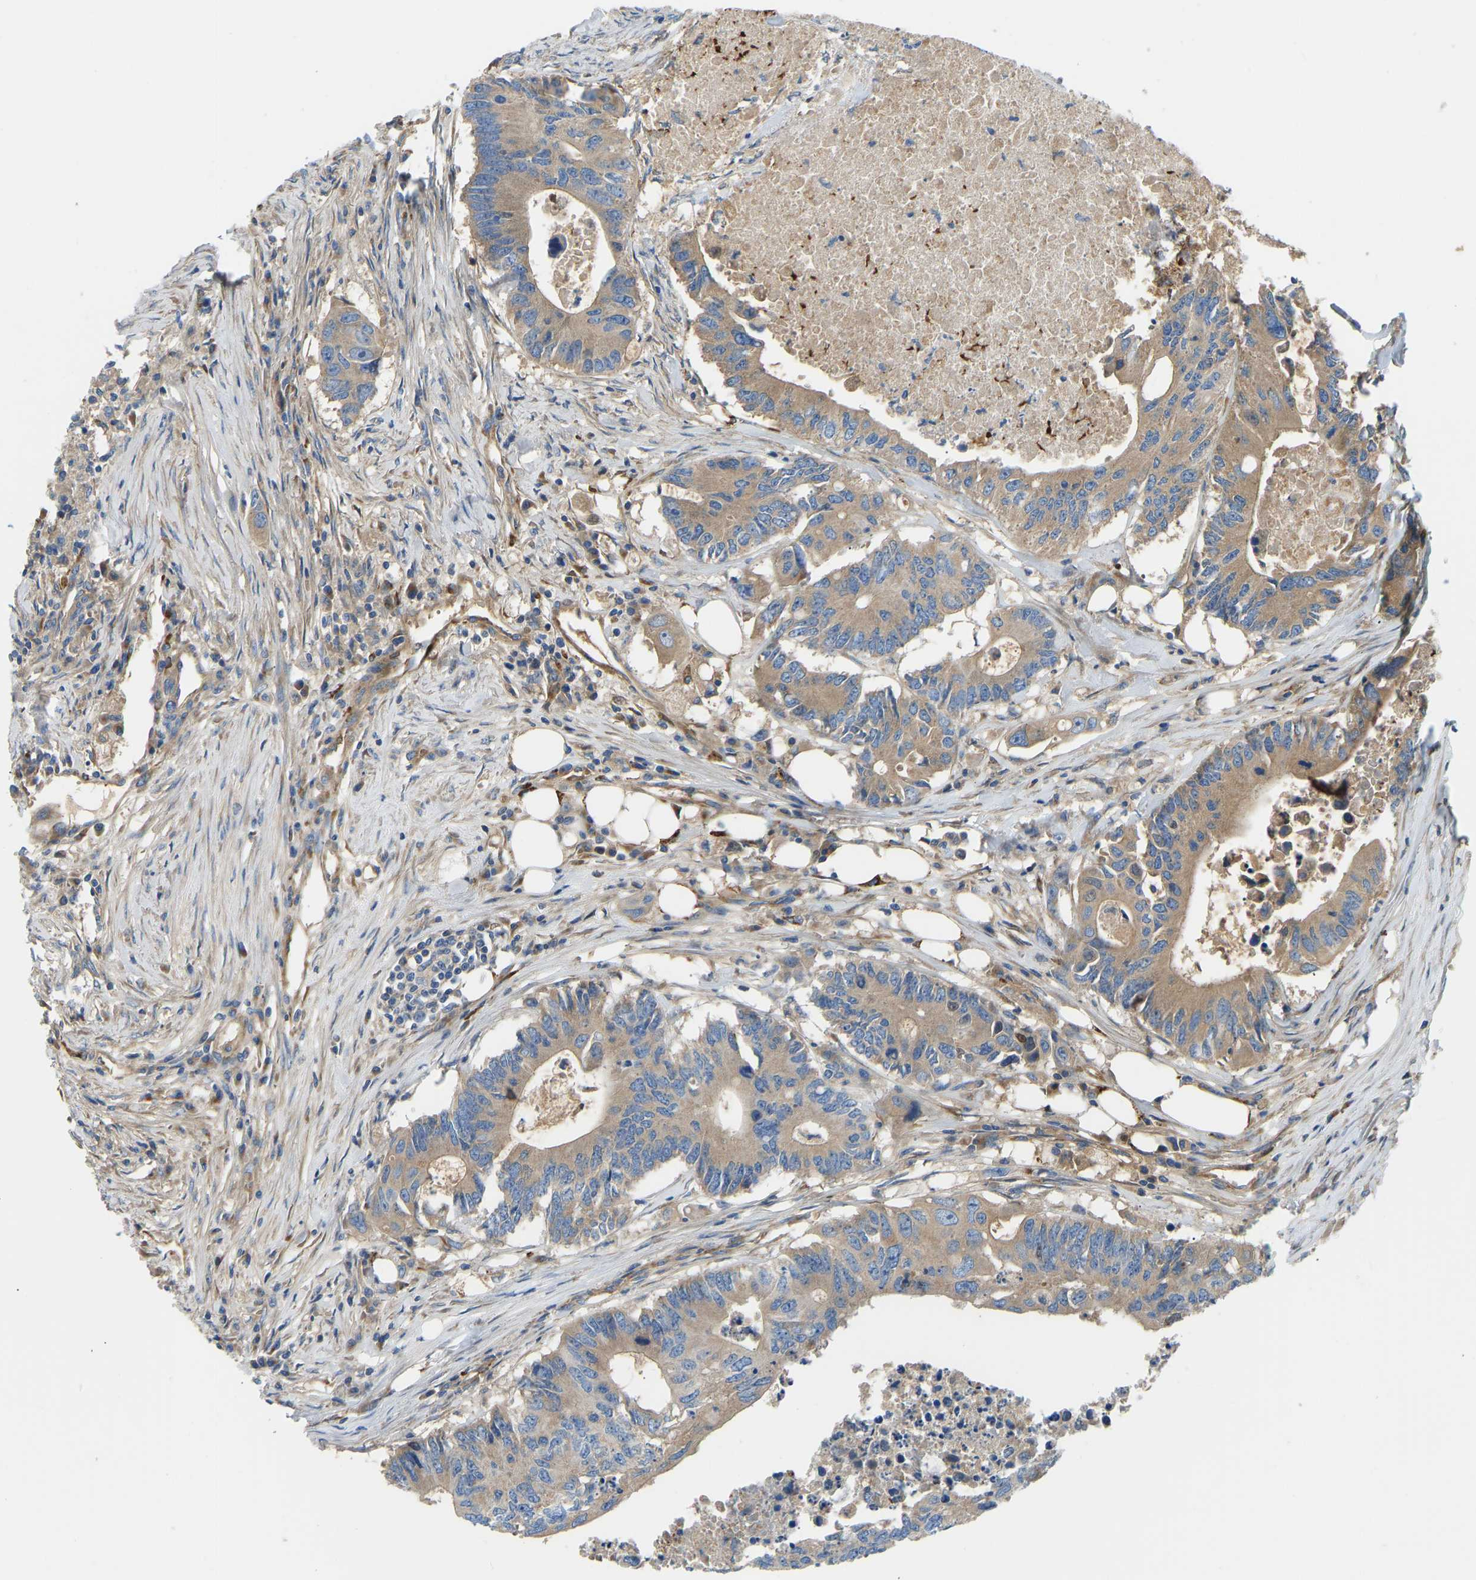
{"staining": {"intensity": "moderate", "quantity": ">75%", "location": "cytoplasmic/membranous"}, "tissue": "colorectal cancer", "cell_type": "Tumor cells", "image_type": "cancer", "snomed": [{"axis": "morphology", "description": "Adenocarcinoma, NOS"}, {"axis": "topography", "description": "Colon"}], "caption": "This is an image of immunohistochemistry staining of colorectal cancer, which shows moderate positivity in the cytoplasmic/membranous of tumor cells.", "gene": "COL15A1", "patient": {"sex": "male", "age": 71}}